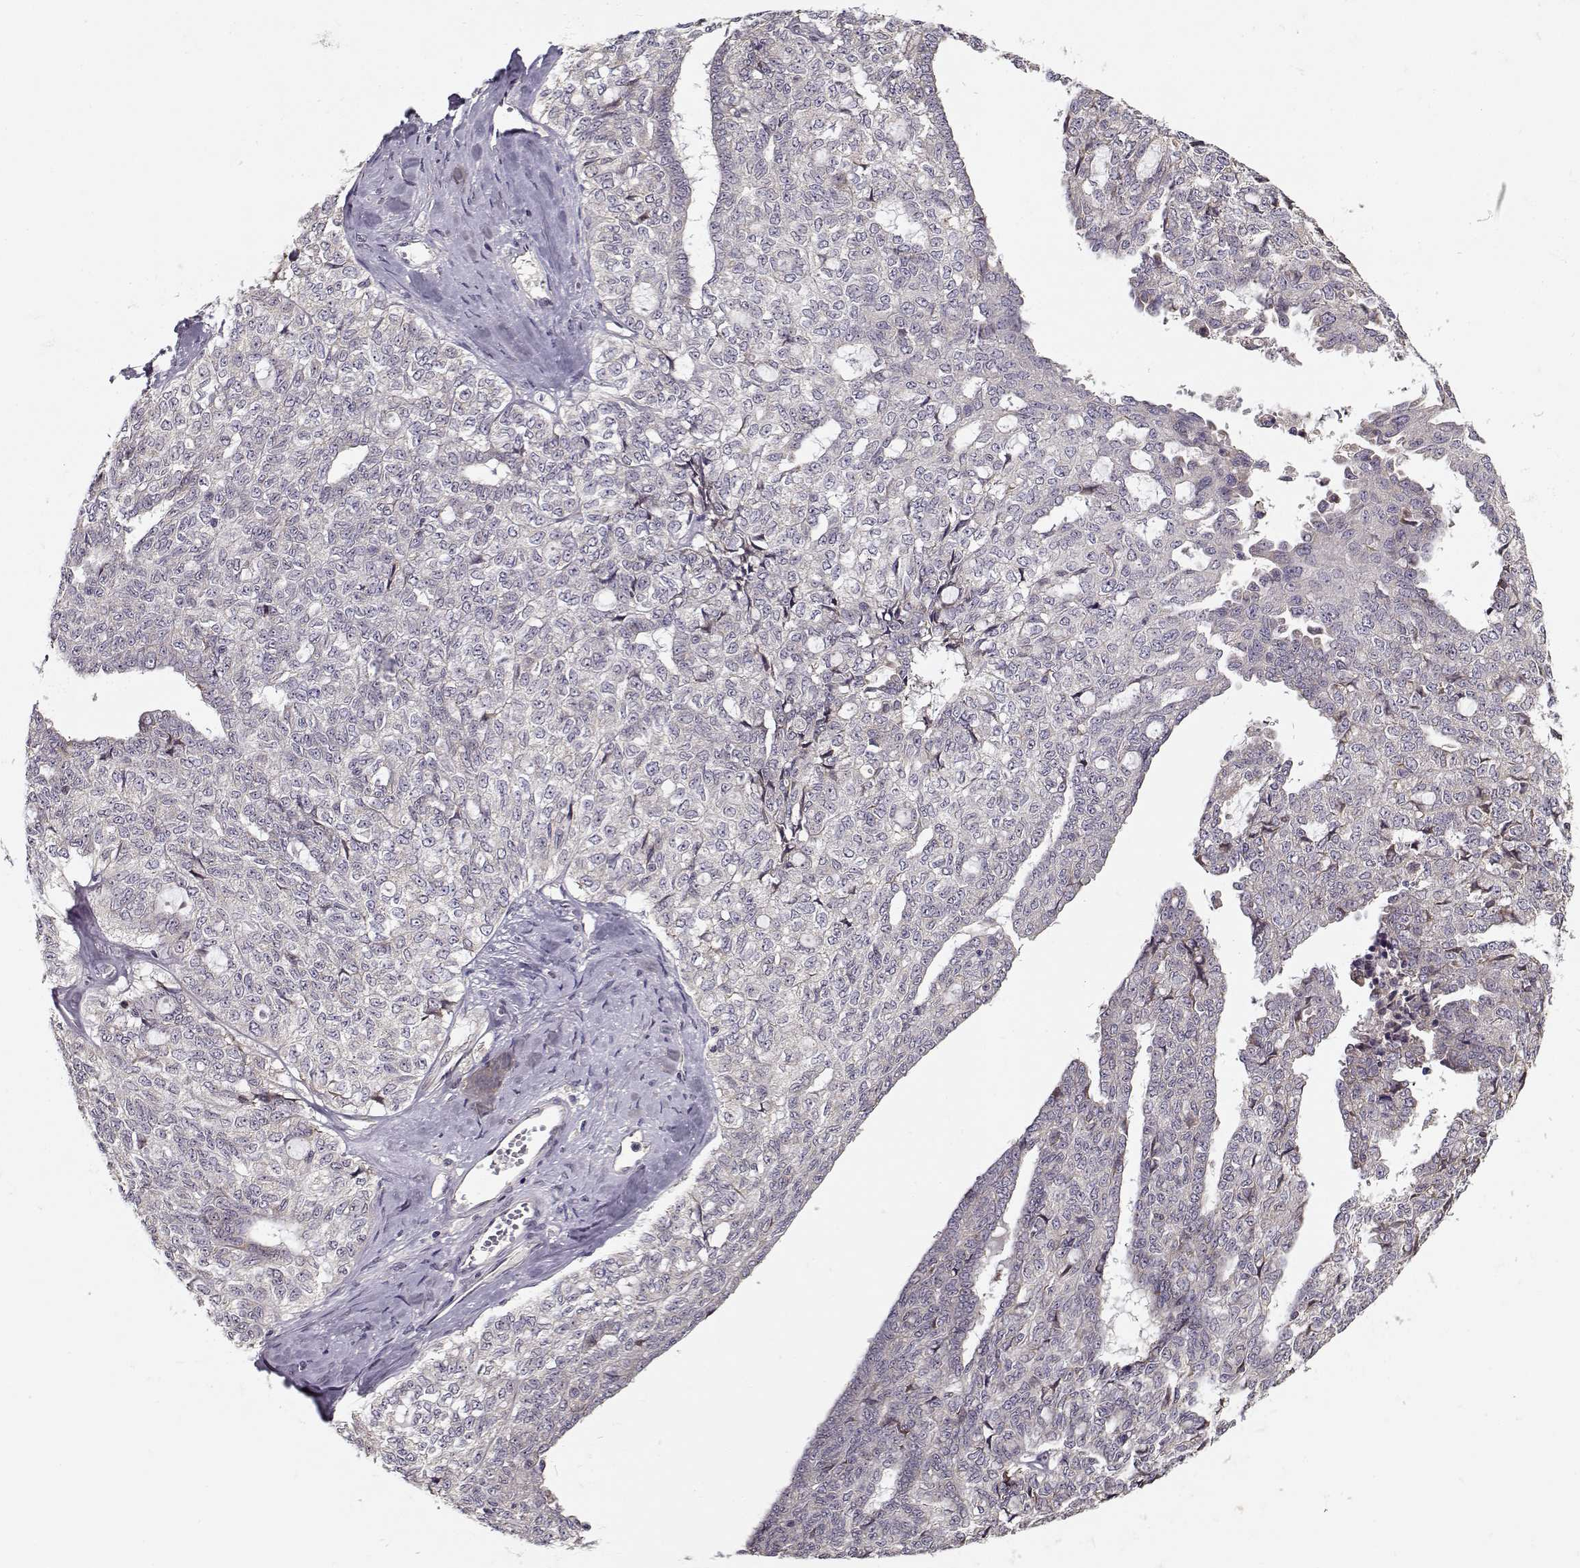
{"staining": {"intensity": "negative", "quantity": "none", "location": "none"}, "tissue": "ovarian cancer", "cell_type": "Tumor cells", "image_type": "cancer", "snomed": [{"axis": "morphology", "description": "Cystadenocarcinoma, serous, NOS"}, {"axis": "topography", "description": "Ovary"}], "caption": "A photomicrograph of ovarian cancer (serous cystadenocarcinoma) stained for a protein exhibits no brown staining in tumor cells.", "gene": "ENTPD8", "patient": {"sex": "female", "age": 71}}